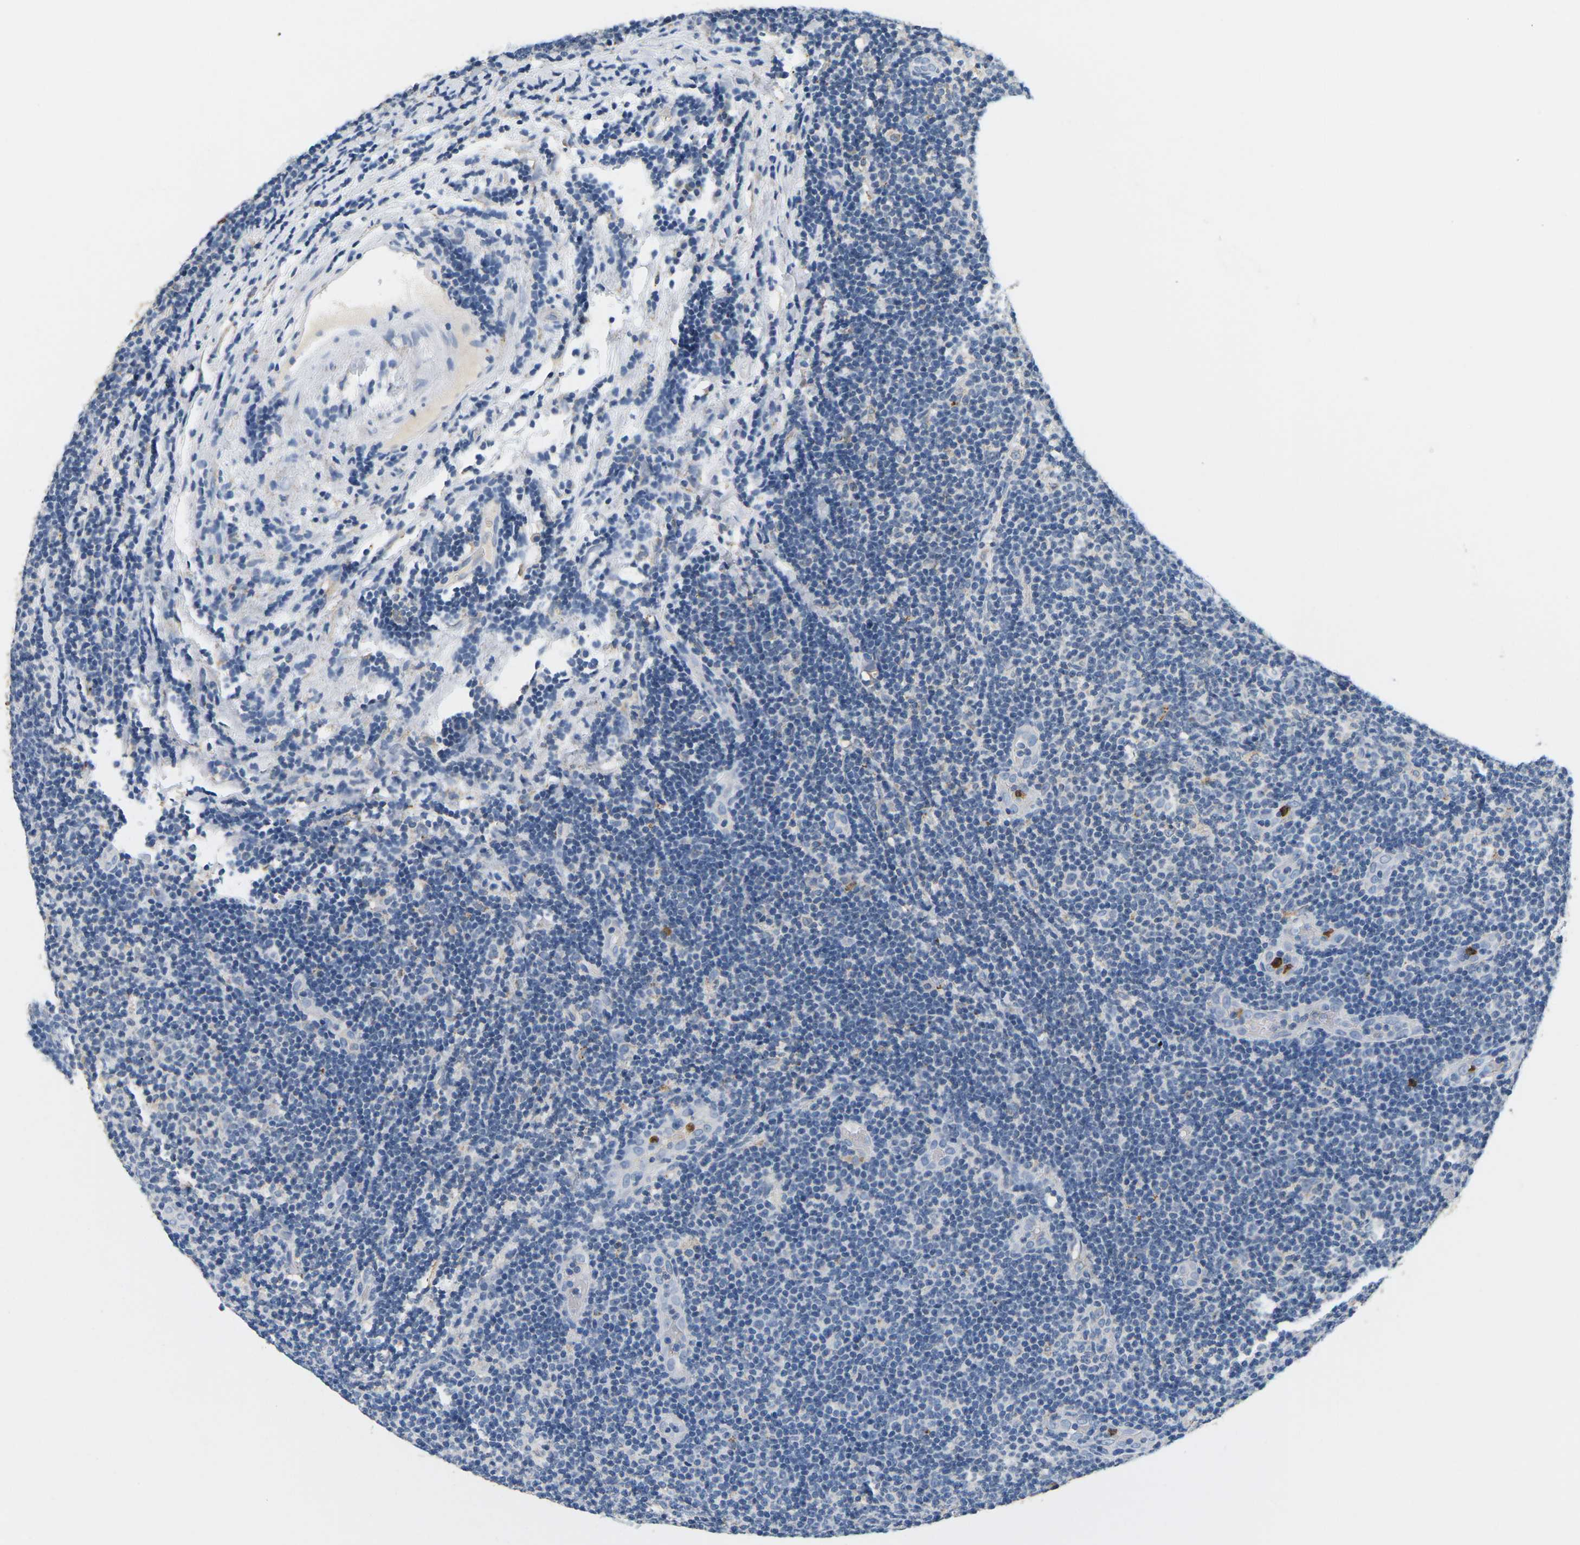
{"staining": {"intensity": "negative", "quantity": "none", "location": "none"}, "tissue": "lymphoma", "cell_type": "Tumor cells", "image_type": "cancer", "snomed": [{"axis": "morphology", "description": "Malignant lymphoma, non-Hodgkin's type, Low grade"}, {"axis": "topography", "description": "Lymph node"}], "caption": "High magnification brightfield microscopy of lymphoma stained with DAB (3,3'-diaminobenzidine) (brown) and counterstained with hematoxylin (blue): tumor cells show no significant staining.", "gene": "ADM", "patient": {"sex": "male", "age": 83}}